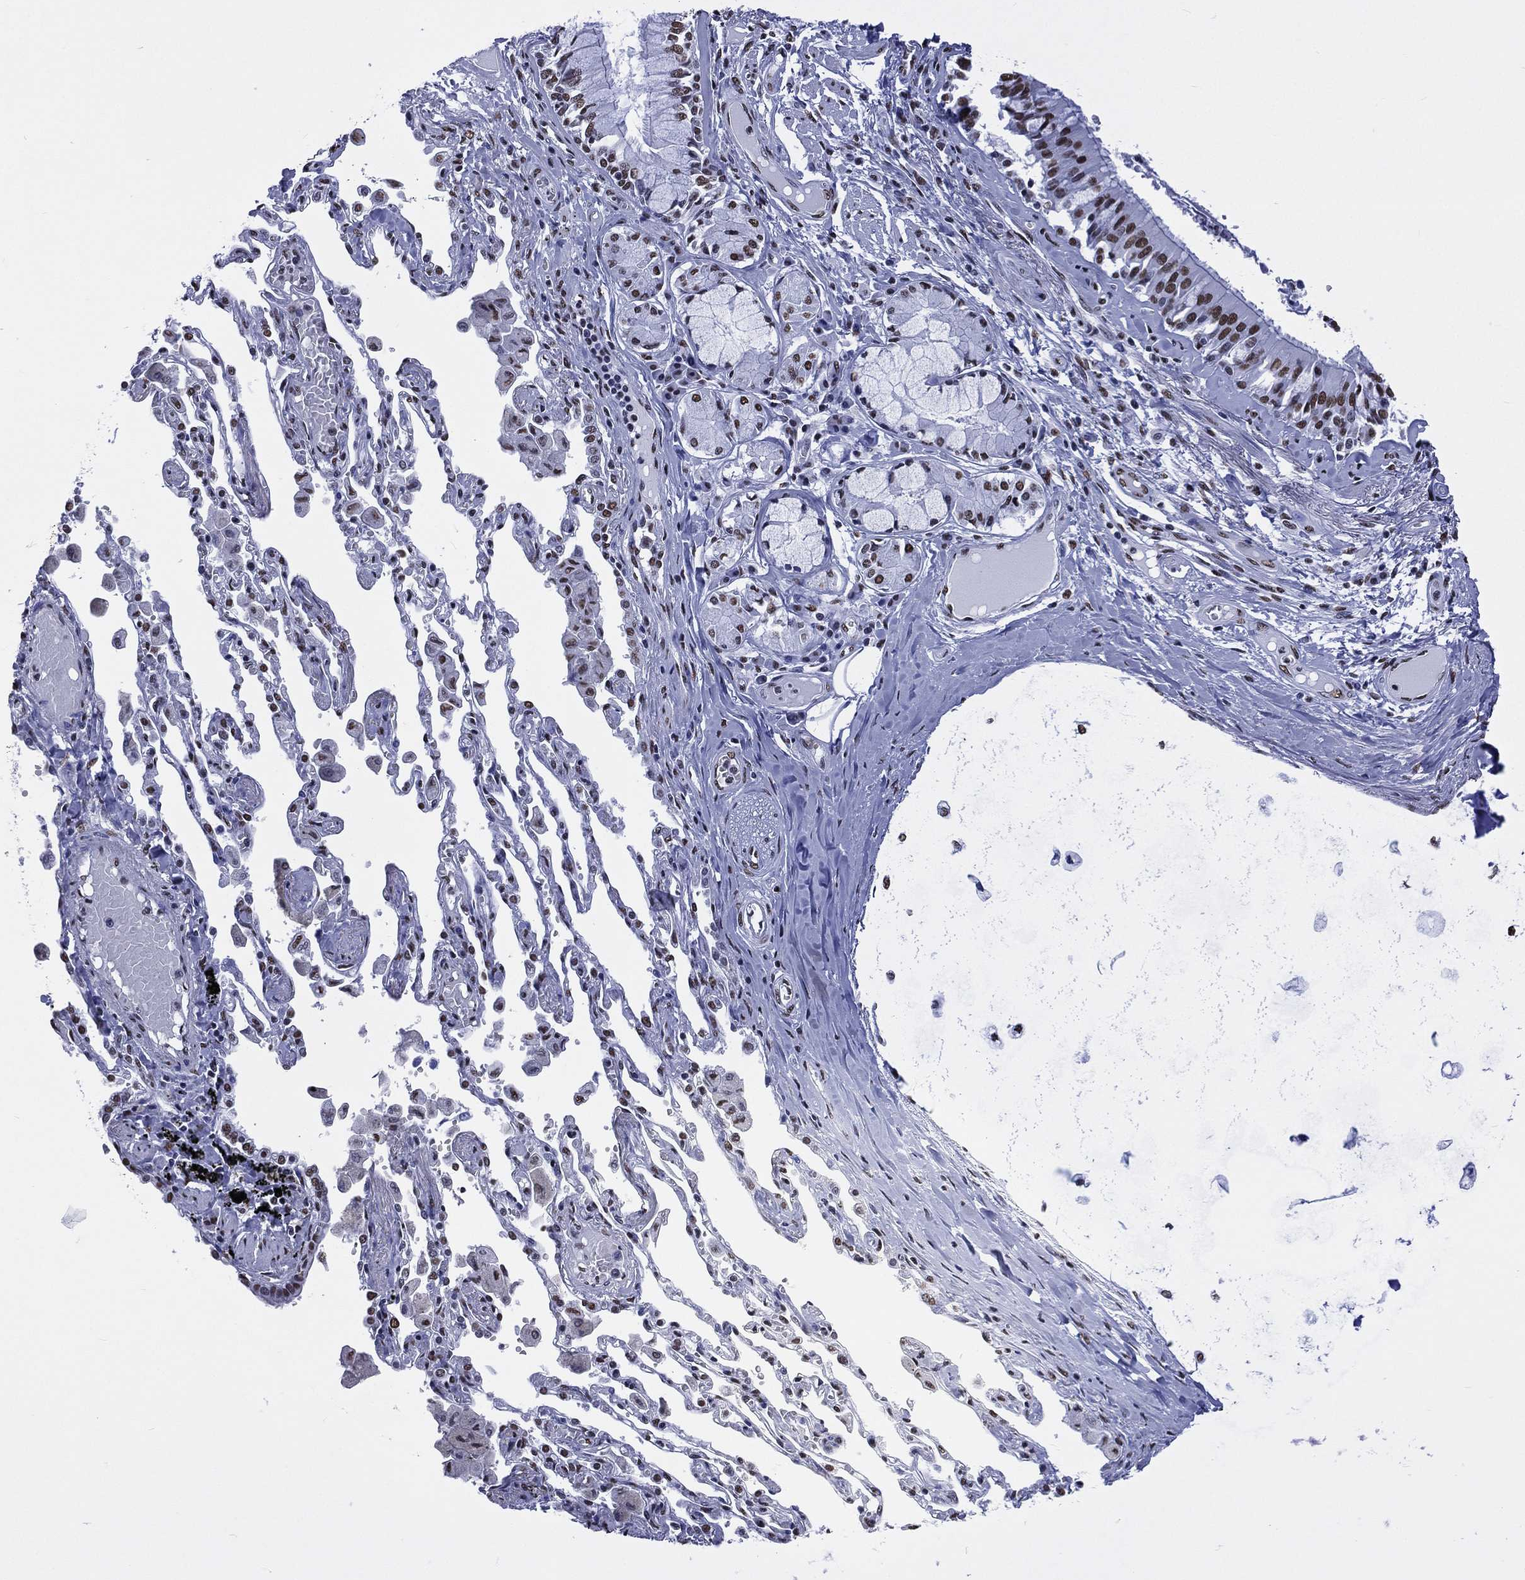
{"staining": {"intensity": "strong", "quantity": ">75%", "location": "nuclear"}, "tissue": "bronchus", "cell_type": "Respiratory epithelial cells", "image_type": "normal", "snomed": [{"axis": "morphology", "description": "Normal tissue, NOS"}, {"axis": "morphology", "description": "Squamous cell carcinoma, NOS"}, {"axis": "topography", "description": "Cartilage tissue"}, {"axis": "topography", "description": "Bronchus"}, {"axis": "topography", "description": "Lung"}], "caption": "Respiratory epithelial cells exhibit strong nuclear positivity in about >75% of cells in benign bronchus.", "gene": "RETREG2", "patient": {"sex": "female", "age": 49}}